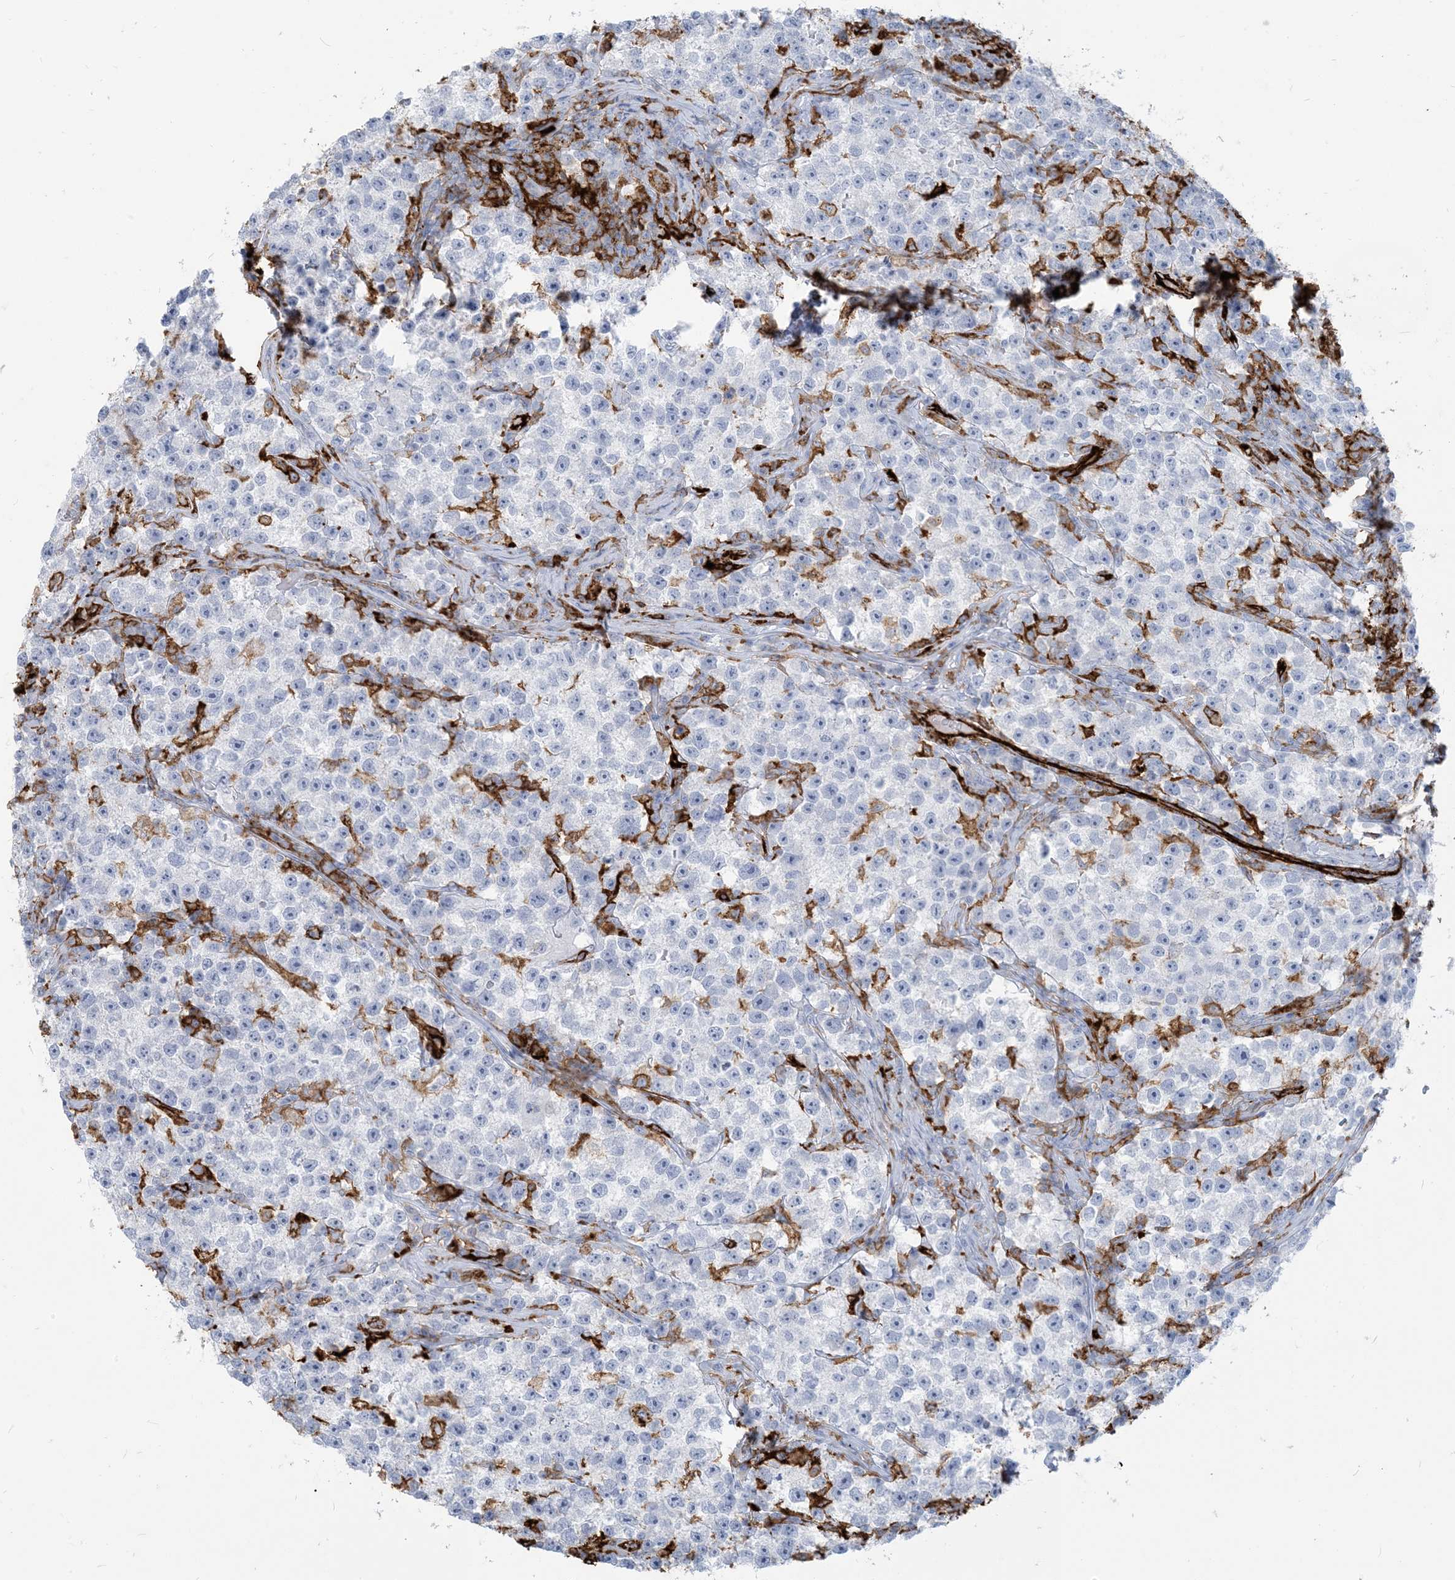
{"staining": {"intensity": "negative", "quantity": "none", "location": "none"}, "tissue": "testis cancer", "cell_type": "Tumor cells", "image_type": "cancer", "snomed": [{"axis": "morphology", "description": "Seminoma, NOS"}, {"axis": "topography", "description": "Testis"}], "caption": "Tumor cells show no significant protein positivity in testis cancer.", "gene": "HLA-DRB1", "patient": {"sex": "male", "age": 22}}